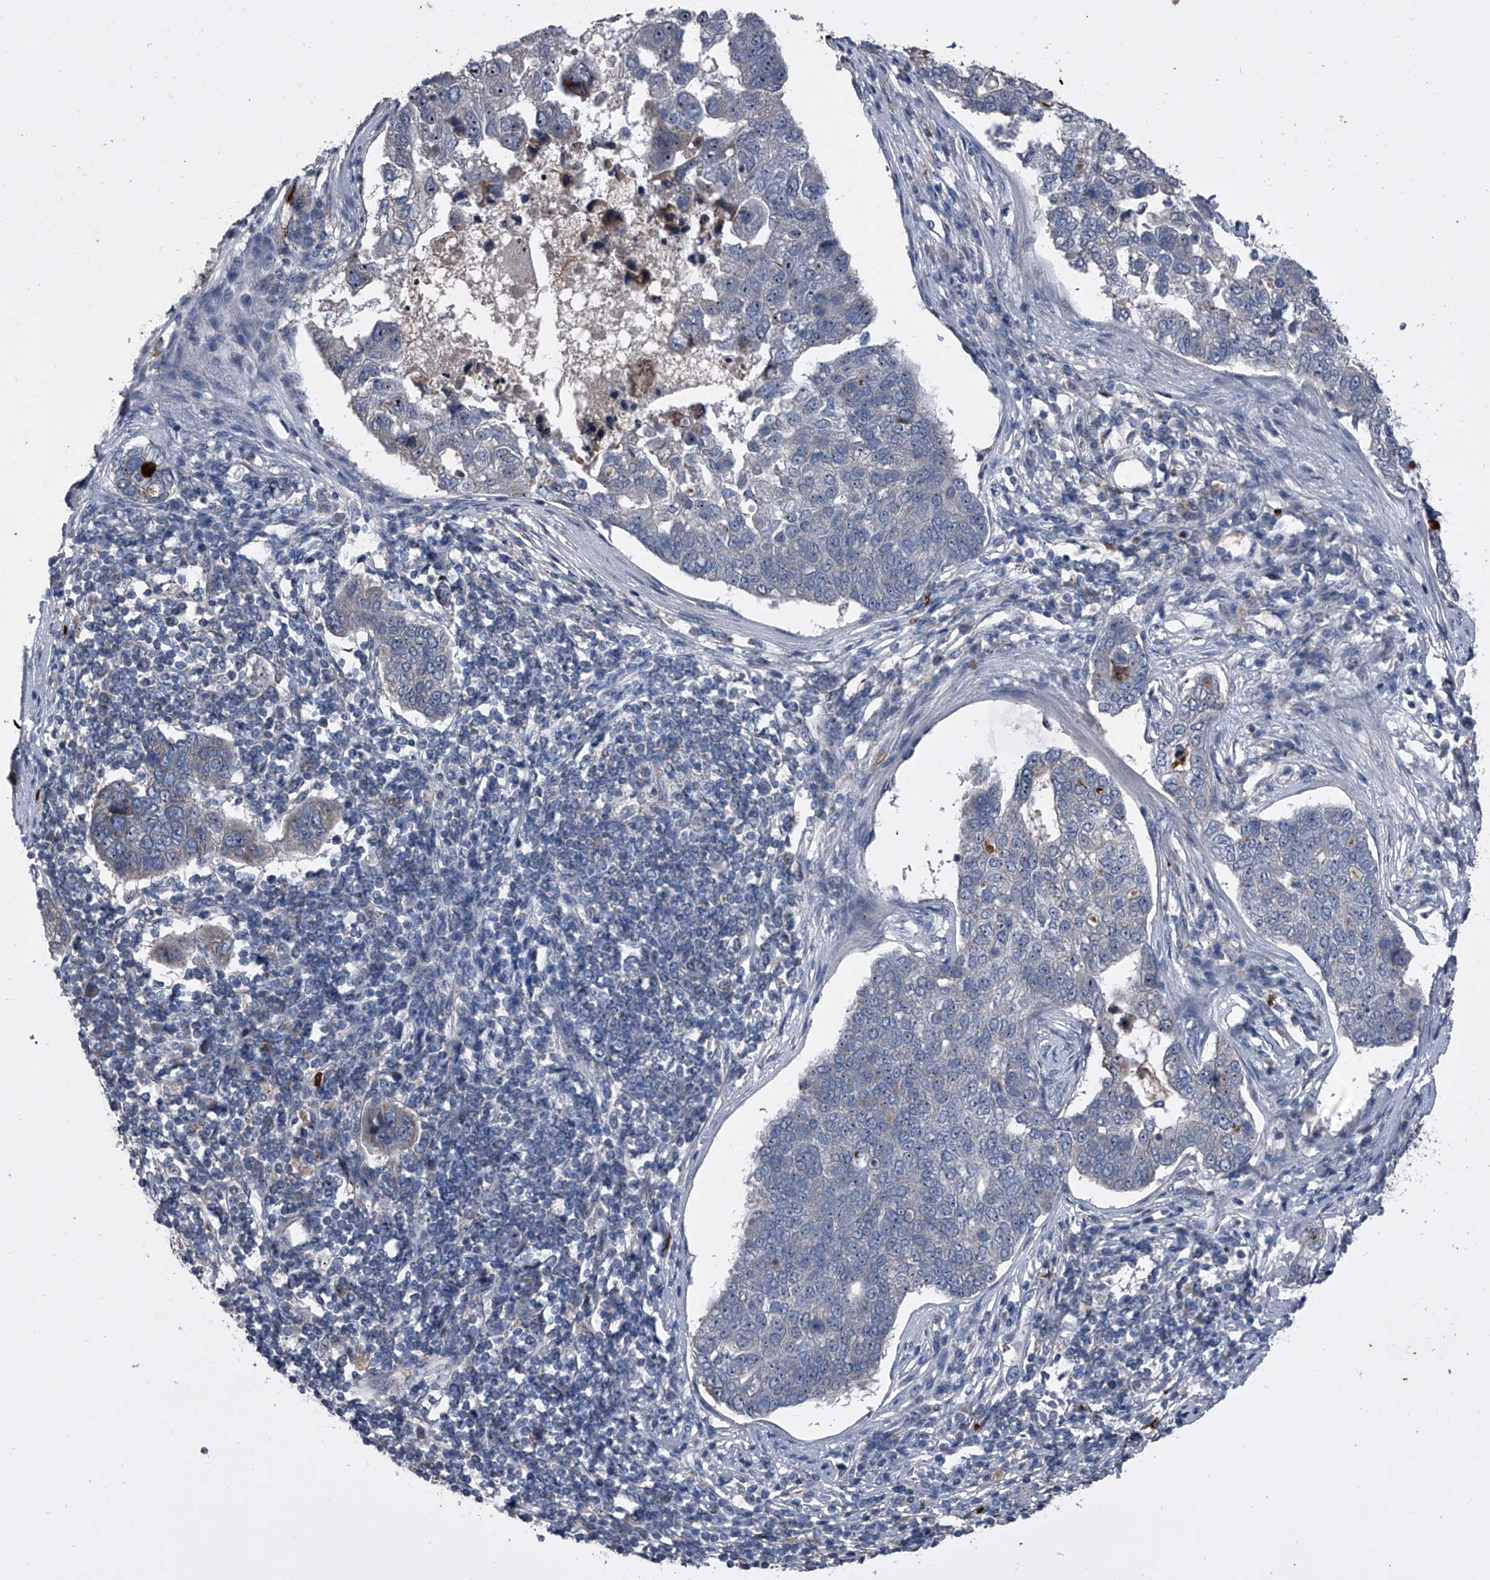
{"staining": {"intensity": "weak", "quantity": "<25%", "location": "nuclear"}, "tissue": "pancreatic cancer", "cell_type": "Tumor cells", "image_type": "cancer", "snomed": [{"axis": "morphology", "description": "Adenocarcinoma, NOS"}, {"axis": "topography", "description": "Pancreas"}], "caption": "The image shows no significant positivity in tumor cells of pancreatic adenocarcinoma.", "gene": "CEP85L", "patient": {"sex": "female", "age": 61}}